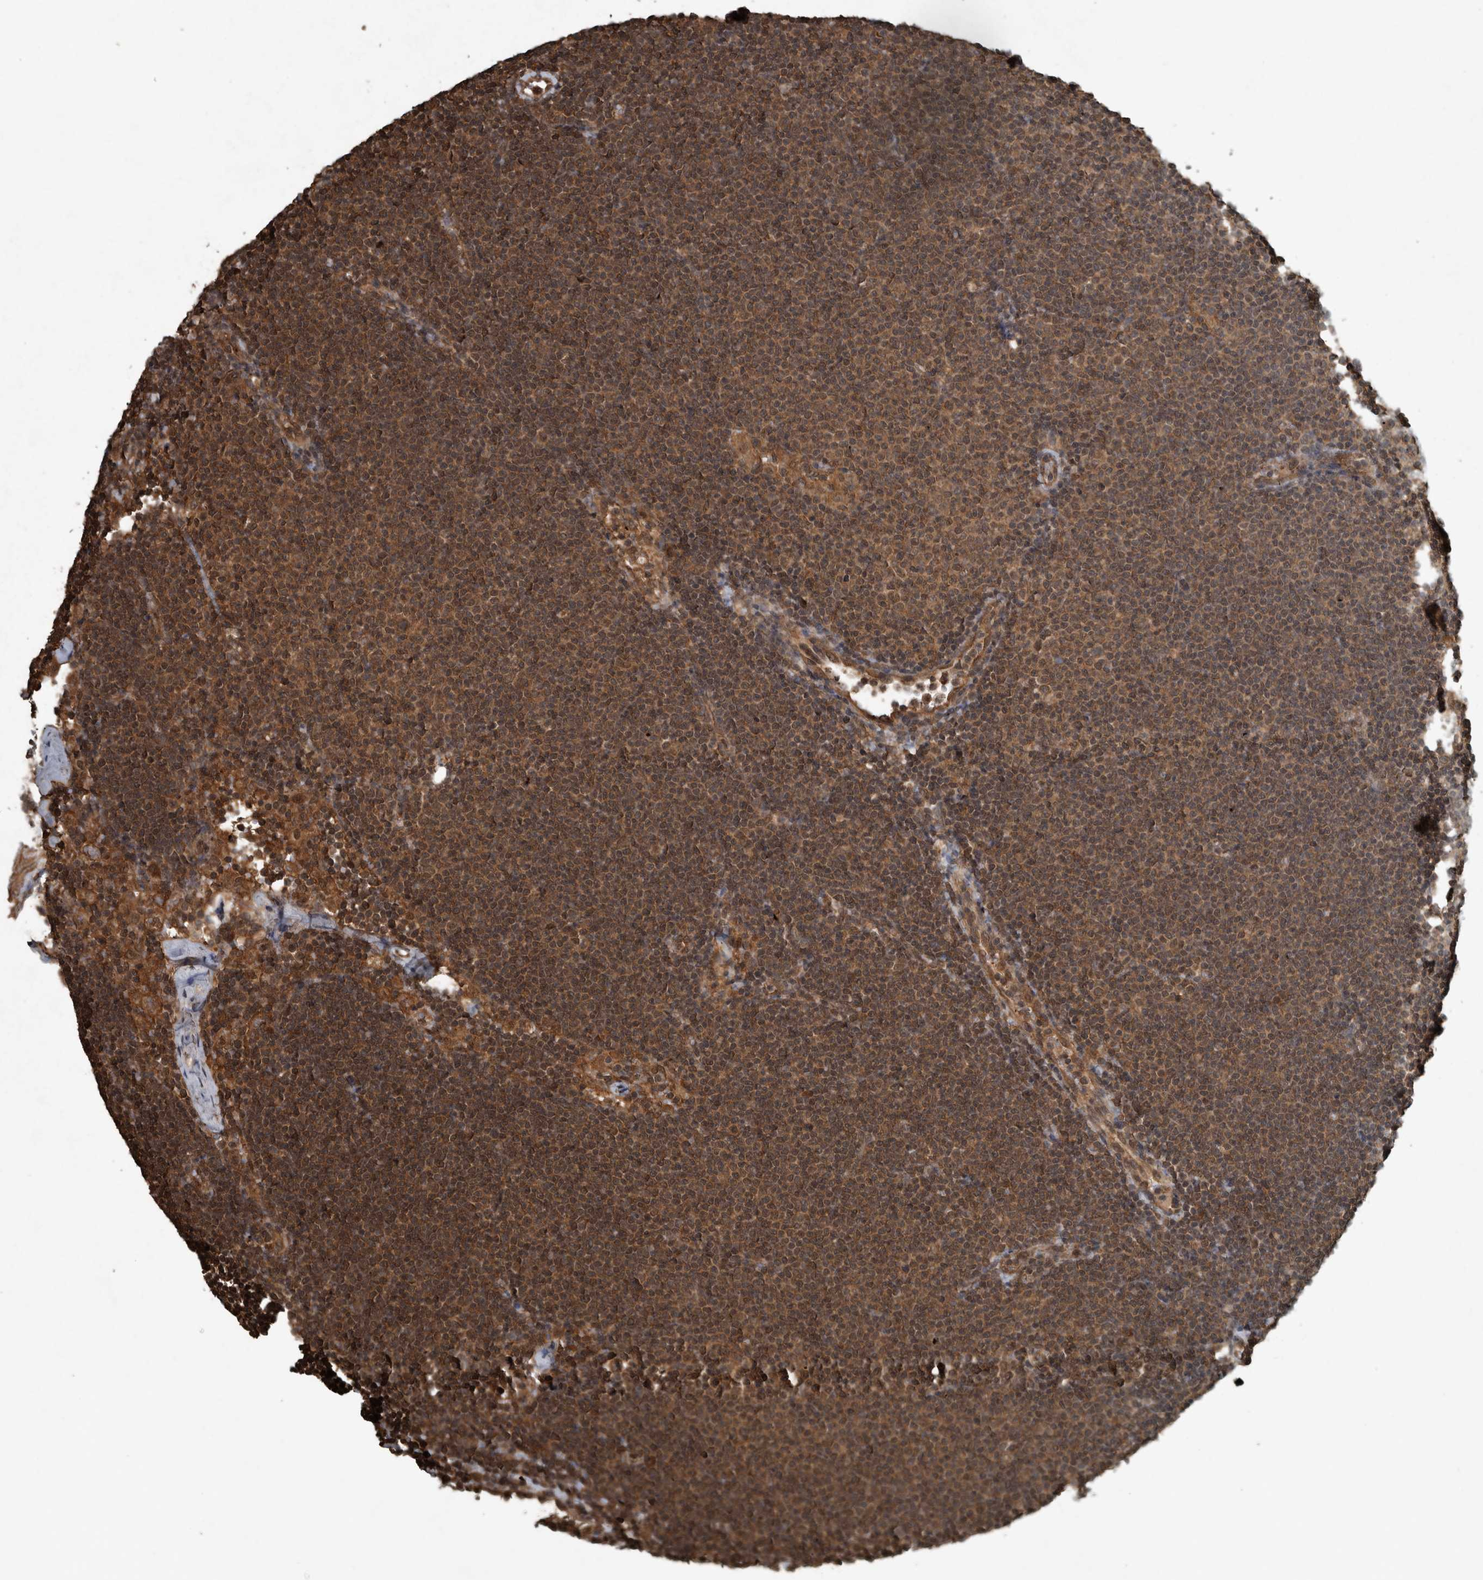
{"staining": {"intensity": "moderate", "quantity": ">75%", "location": "cytoplasmic/membranous,nuclear"}, "tissue": "lymphoma", "cell_type": "Tumor cells", "image_type": "cancer", "snomed": [{"axis": "morphology", "description": "Malignant lymphoma, non-Hodgkin's type, Low grade"}, {"axis": "topography", "description": "Lymph node"}], "caption": "Tumor cells display moderate cytoplasmic/membranous and nuclear positivity in approximately >75% of cells in lymphoma.", "gene": "ARHGEF12", "patient": {"sex": "female", "age": 53}}